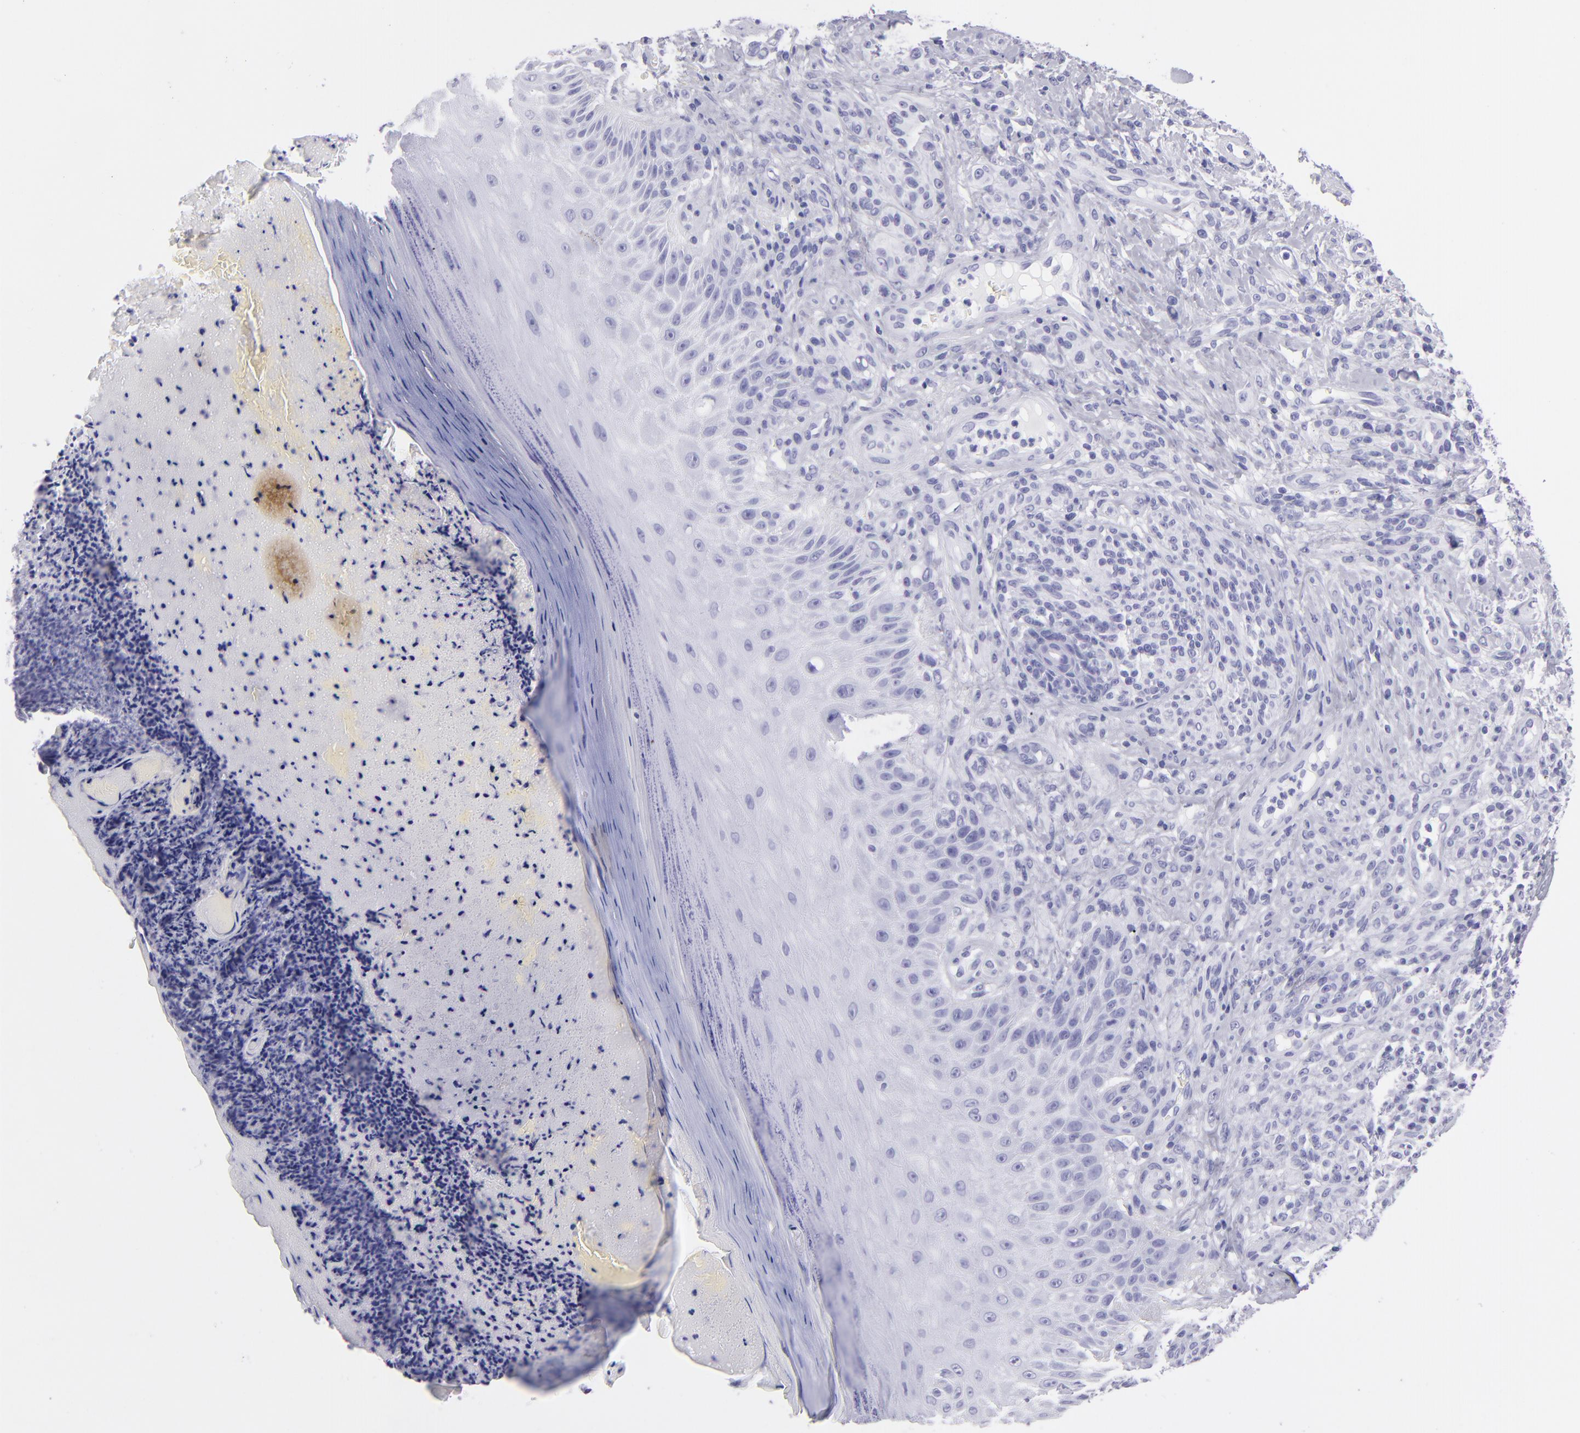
{"staining": {"intensity": "negative", "quantity": "none", "location": "none"}, "tissue": "melanoma", "cell_type": "Tumor cells", "image_type": "cancer", "snomed": [{"axis": "morphology", "description": "Malignant melanoma, NOS"}, {"axis": "topography", "description": "Skin"}], "caption": "This is a photomicrograph of IHC staining of melanoma, which shows no staining in tumor cells.", "gene": "PVALB", "patient": {"sex": "male", "age": 57}}